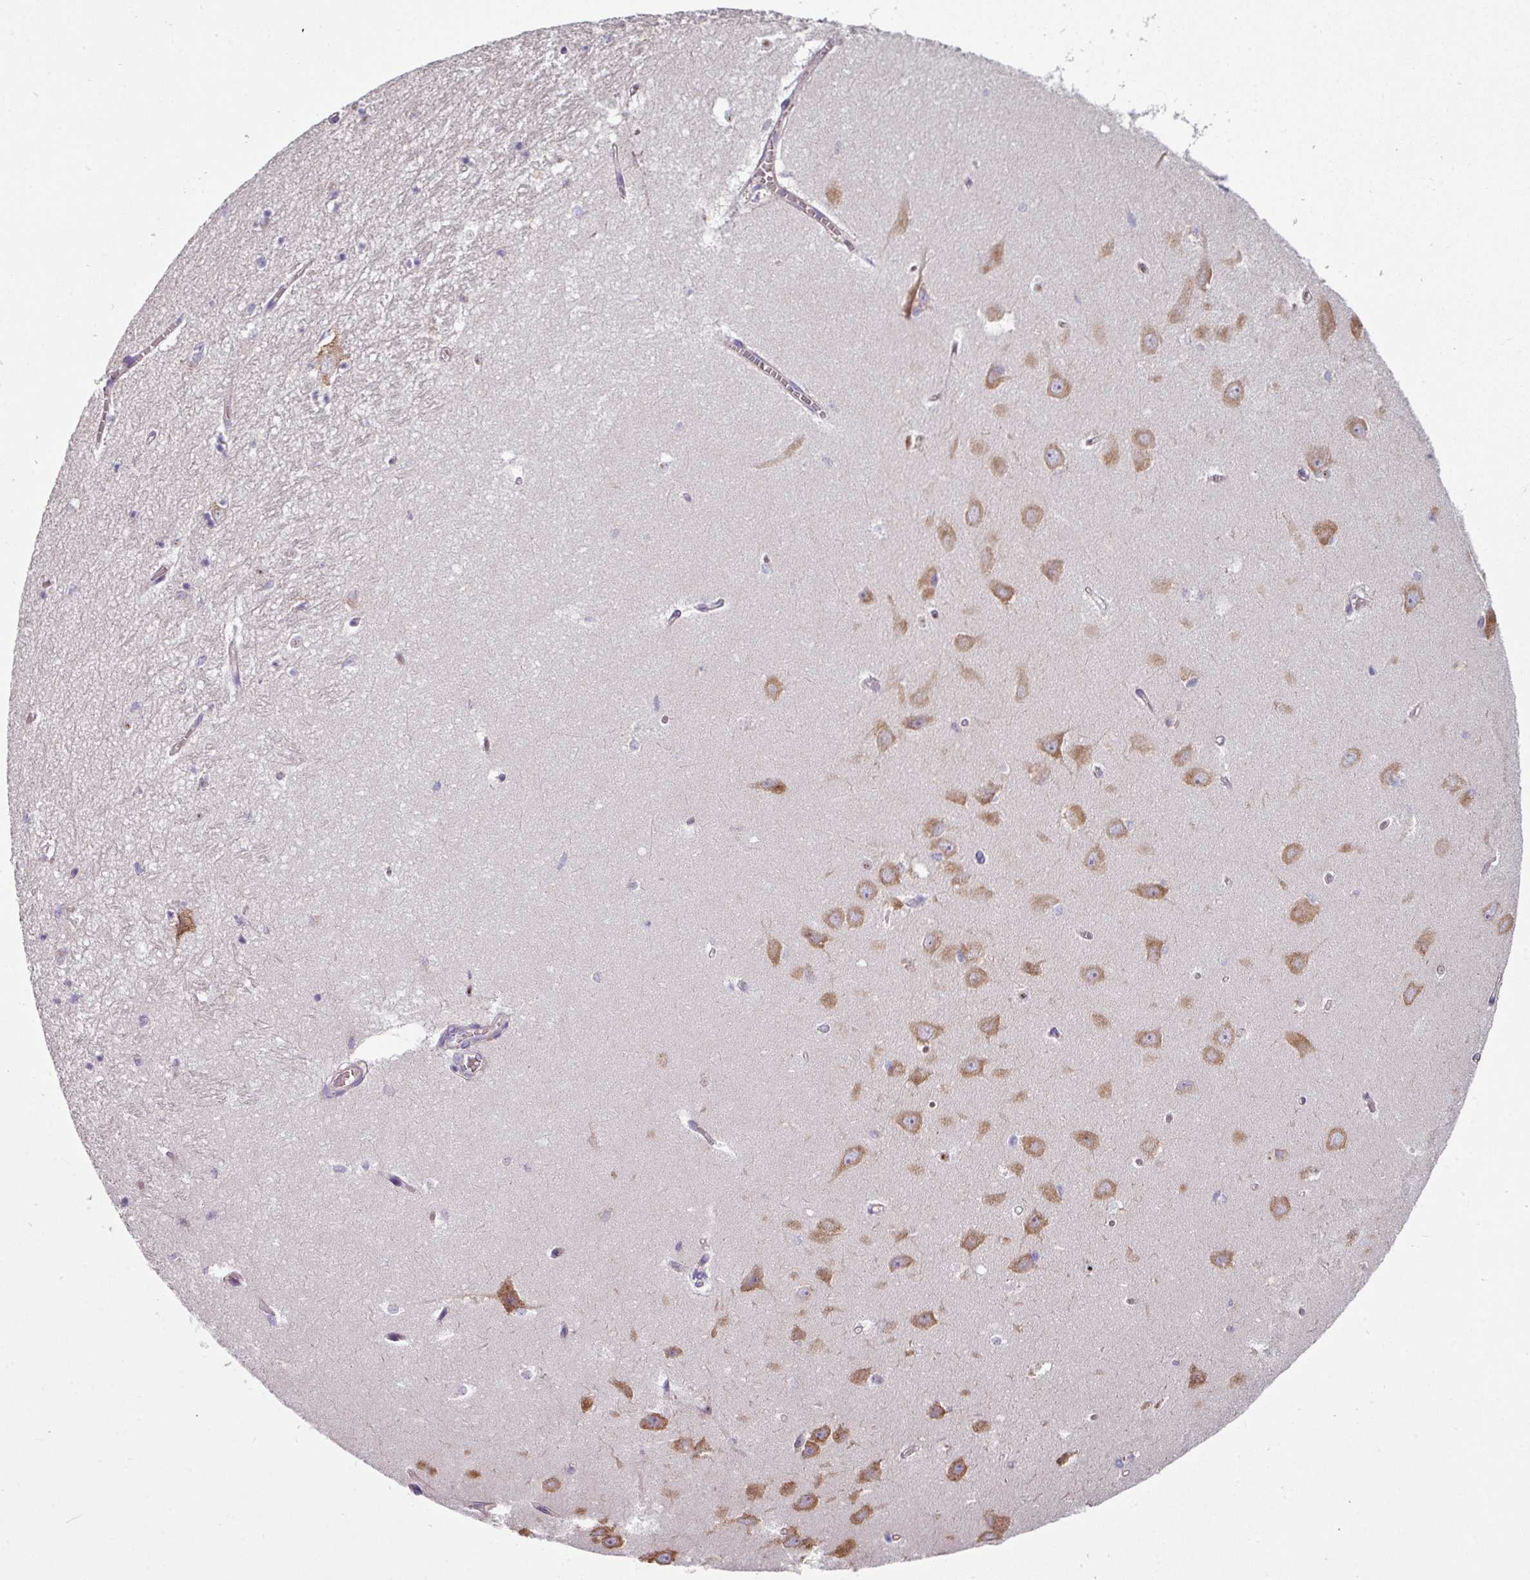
{"staining": {"intensity": "negative", "quantity": "none", "location": "none"}, "tissue": "hippocampus", "cell_type": "Glial cells", "image_type": "normal", "snomed": [{"axis": "morphology", "description": "Normal tissue, NOS"}, {"axis": "topography", "description": "Hippocampus"}], "caption": "Immunohistochemical staining of benign human hippocampus exhibits no significant staining in glial cells.", "gene": "LRRC9", "patient": {"sex": "female", "age": 64}}